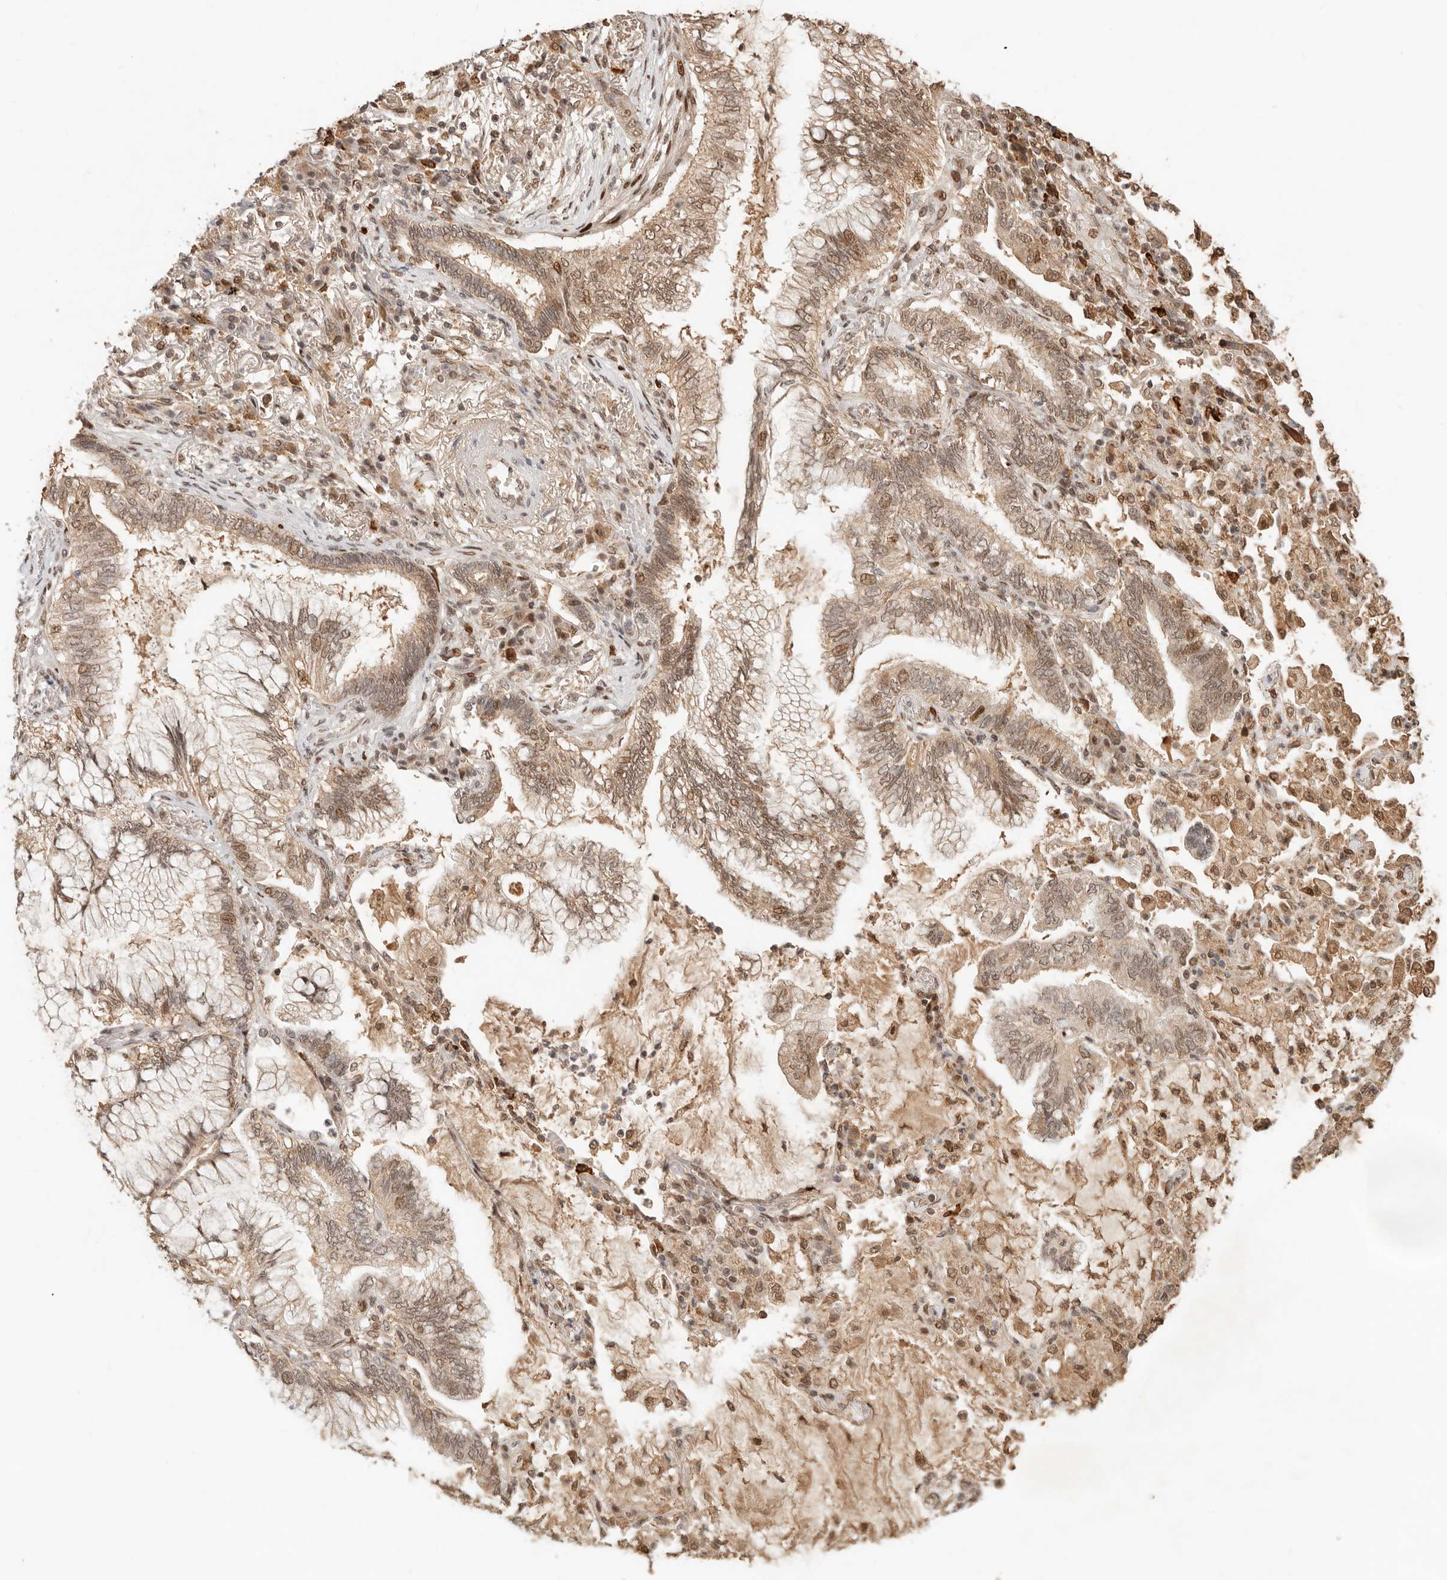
{"staining": {"intensity": "moderate", "quantity": ">75%", "location": "nuclear"}, "tissue": "lung cancer", "cell_type": "Tumor cells", "image_type": "cancer", "snomed": [{"axis": "morphology", "description": "Adenocarcinoma, NOS"}, {"axis": "topography", "description": "Lung"}], "caption": "A brown stain highlights moderate nuclear positivity of a protein in human adenocarcinoma (lung) tumor cells.", "gene": "NPAS2", "patient": {"sex": "female", "age": 70}}